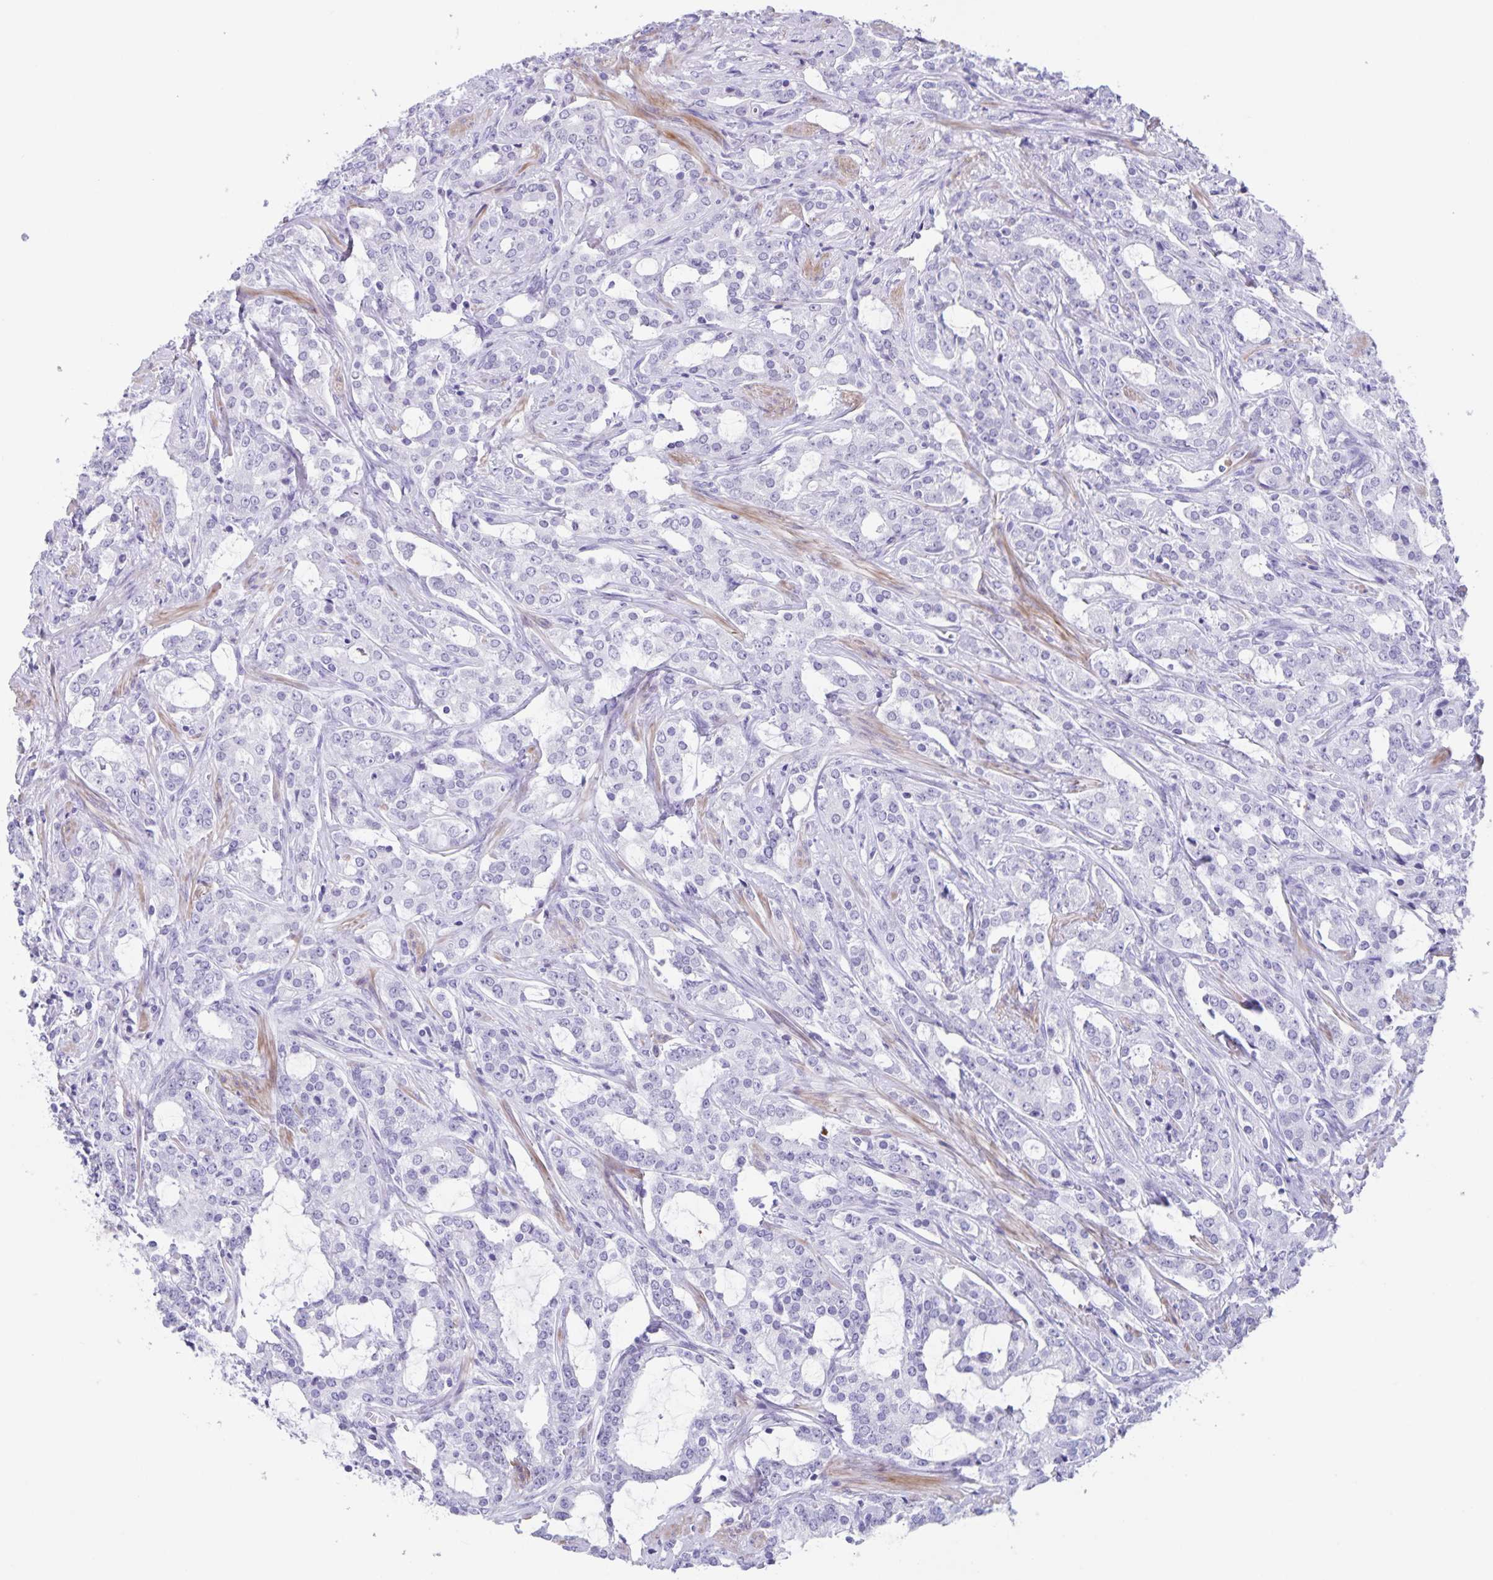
{"staining": {"intensity": "negative", "quantity": "none", "location": "none"}, "tissue": "prostate cancer", "cell_type": "Tumor cells", "image_type": "cancer", "snomed": [{"axis": "morphology", "description": "Adenocarcinoma, Medium grade"}, {"axis": "topography", "description": "Prostate"}], "caption": "Tumor cells are negative for brown protein staining in prostate cancer.", "gene": "C11orf42", "patient": {"sex": "male", "age": 57}}